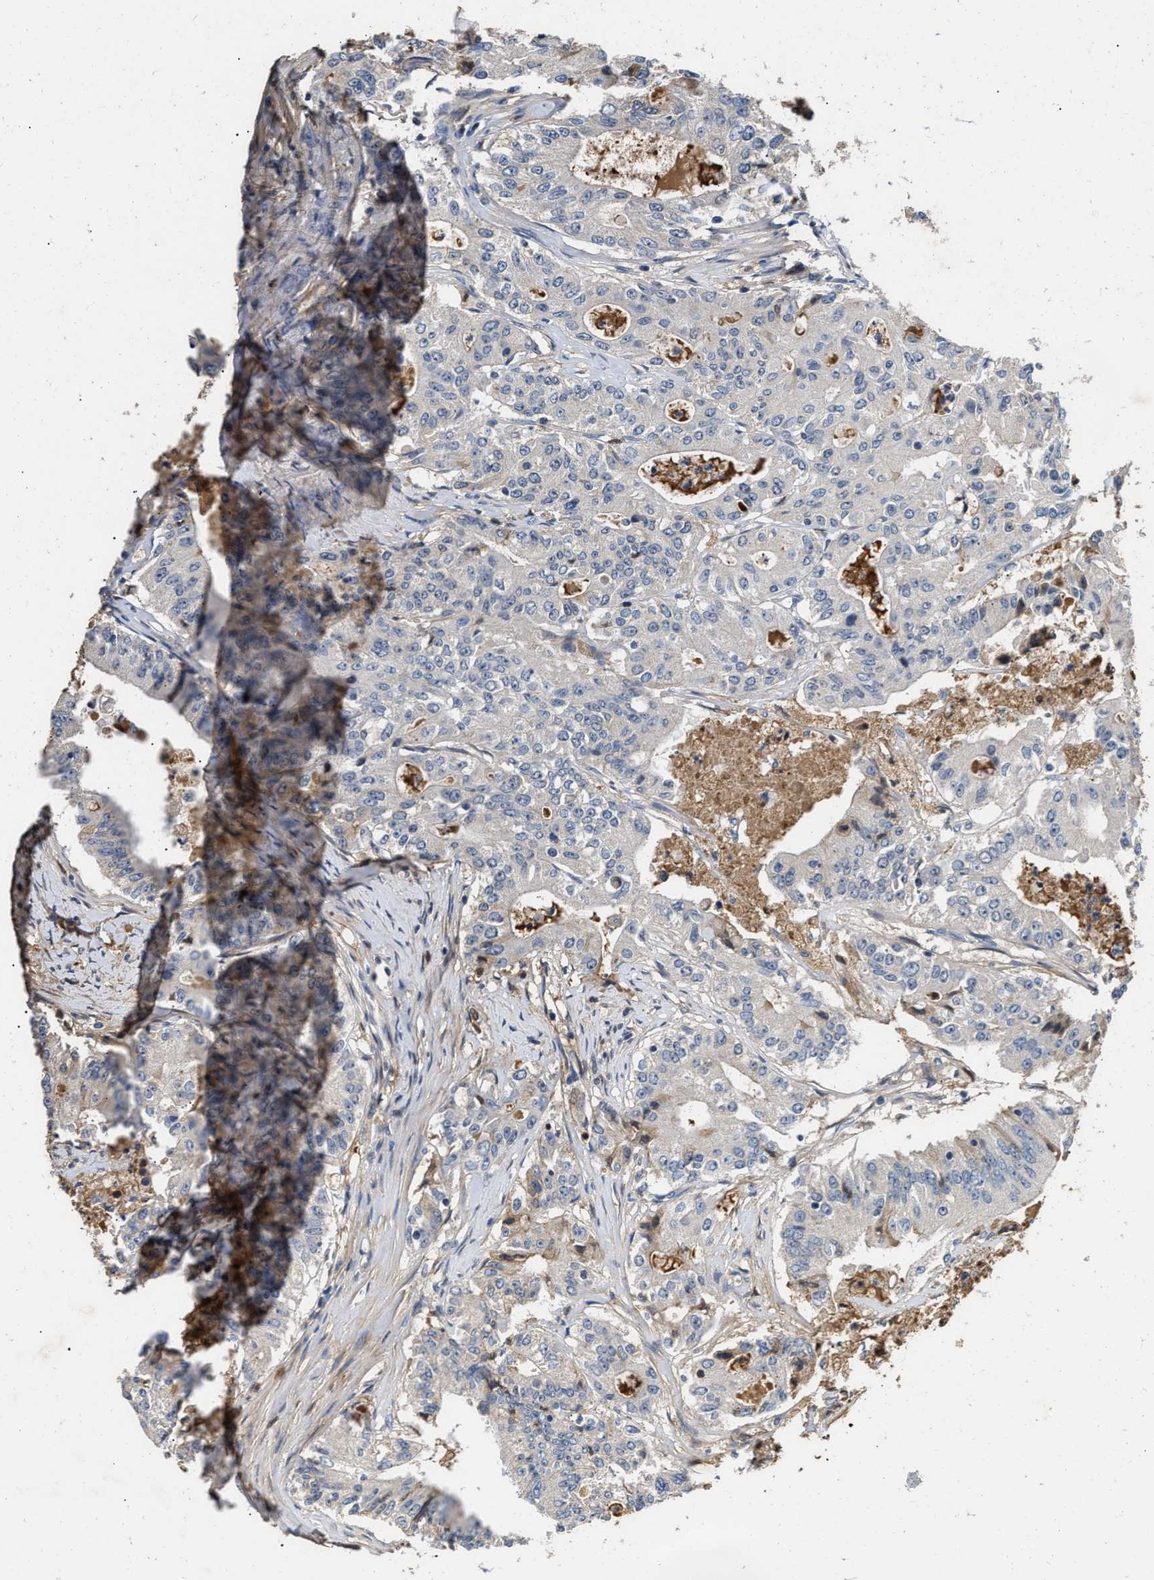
{"staining": {"intensity": "moderate", "quantity": "<25%", "location": "cytoplasmic/membranous"}, "tissue": "colorectal cancer", "cell_type": "Tumor cells", "image_type": "cancer", "snomed": [{"axis": "morphology", "description": "Adenocarcinoma, NOS"}, {"axis": "topography", "description": "Colon"}], "caption": "IHC image of colorectal adenocarcinoma stained for a protein (brown), which reveals low levels of moderate cytoplasmic/membranous positivity in approximately <25% of tumor cells.", "gene": "C3", "patient": {"sex": "female", "age": 77}}